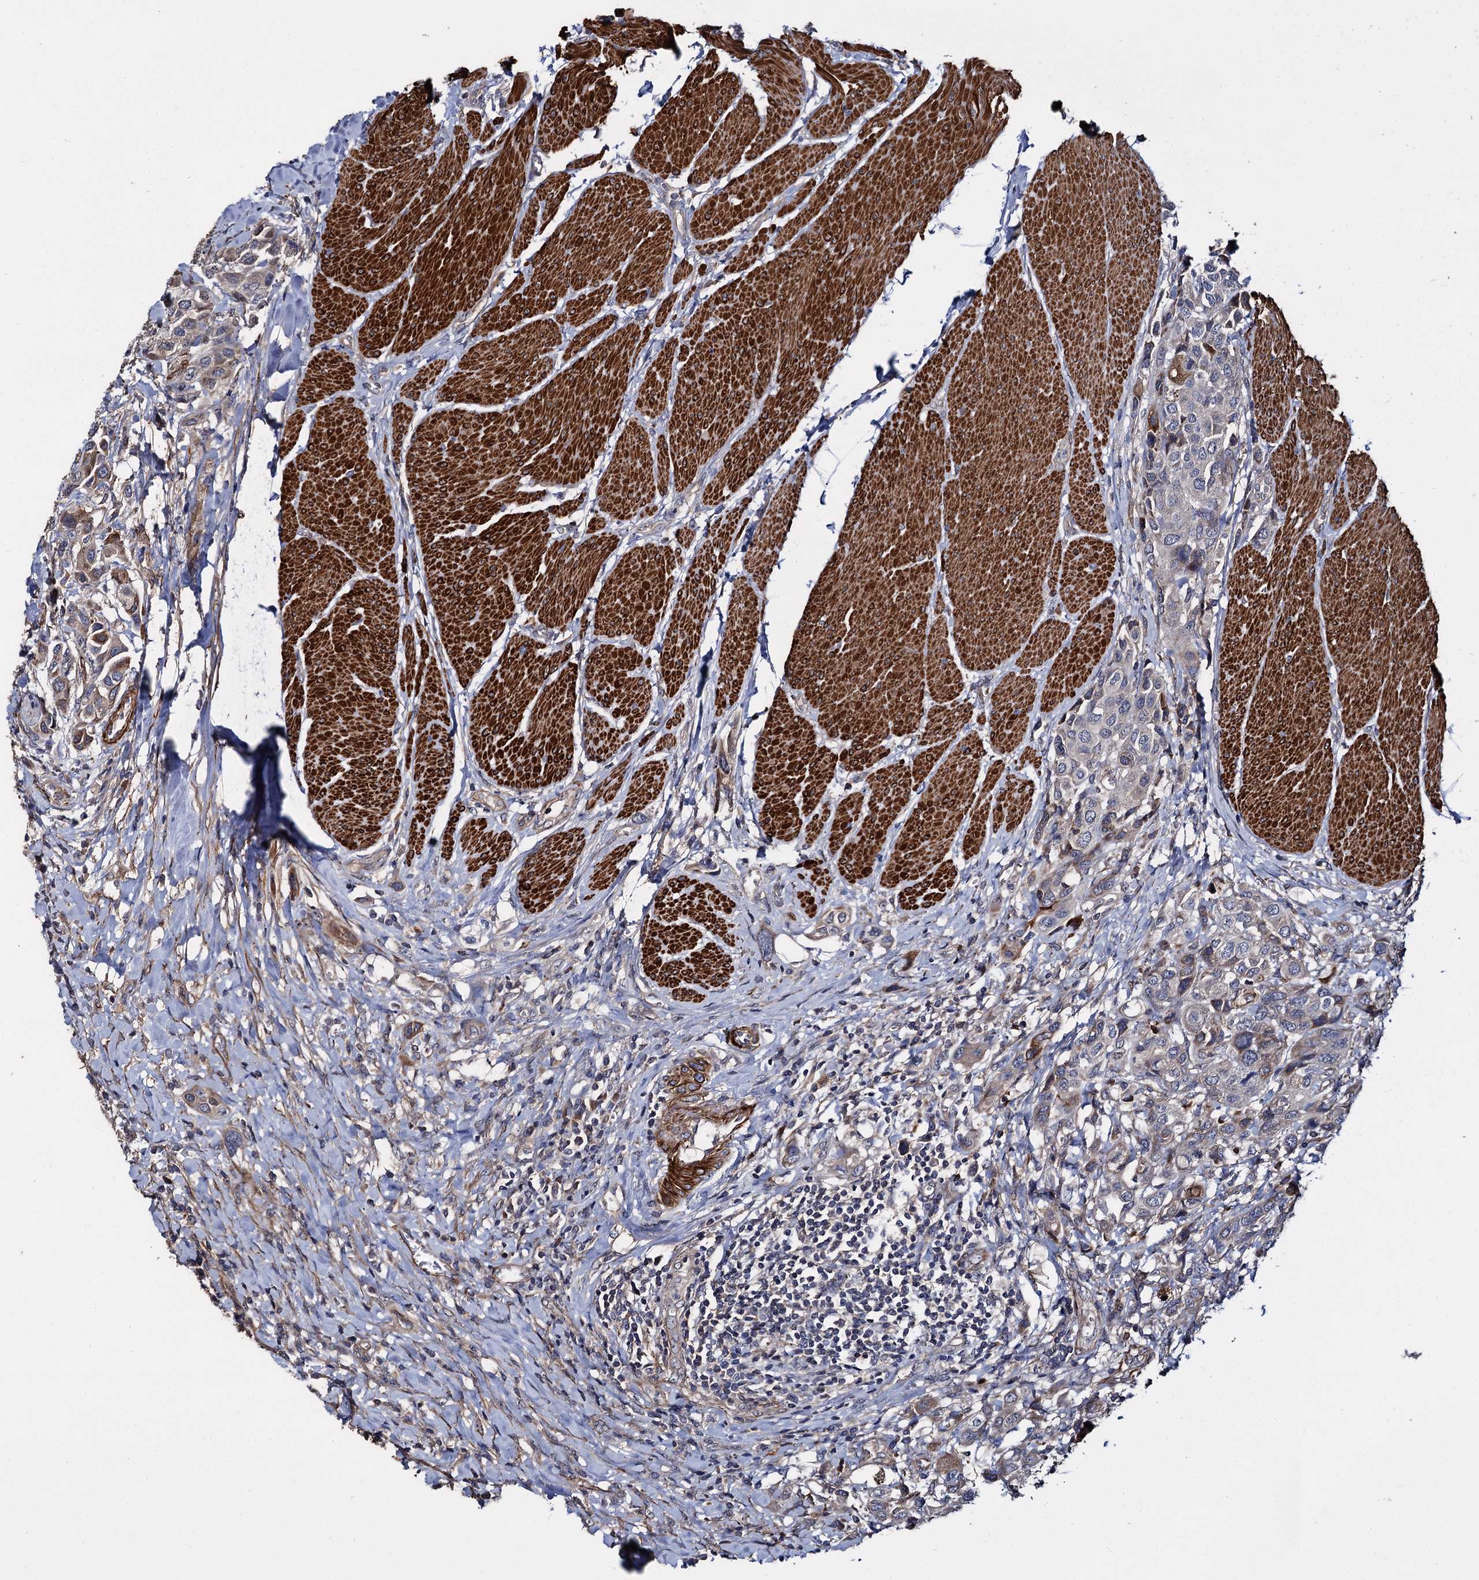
{"staining": {"intensity": "moderate", "quantity": "<25%", "location": "cytoplasmic/membranous"}, "tissue": "urothelial cancer", "cell_type": "Tumor cells", "image_type": "cancer", "snomed": [{"axis": "morphology", "description": "Urothelial carcinoma, High grade"}, {"axis": "topography", "description": "Urinary bladder"}], "caption": "Immunohistochemical staining of urothelial carcinoma (high-grade) exhibits low levels of moderate cytoplasmic/membranous expression in approximately <25% of tumor cells. The protein of interest is stained brown, and the nuclei are stained in blue (DAB (3,3'-diaminobenzidine) IHC with brightfield microscopy, high magnification).", "gene": "ISM2", "patient": {"sex": "male", "age": 50}}